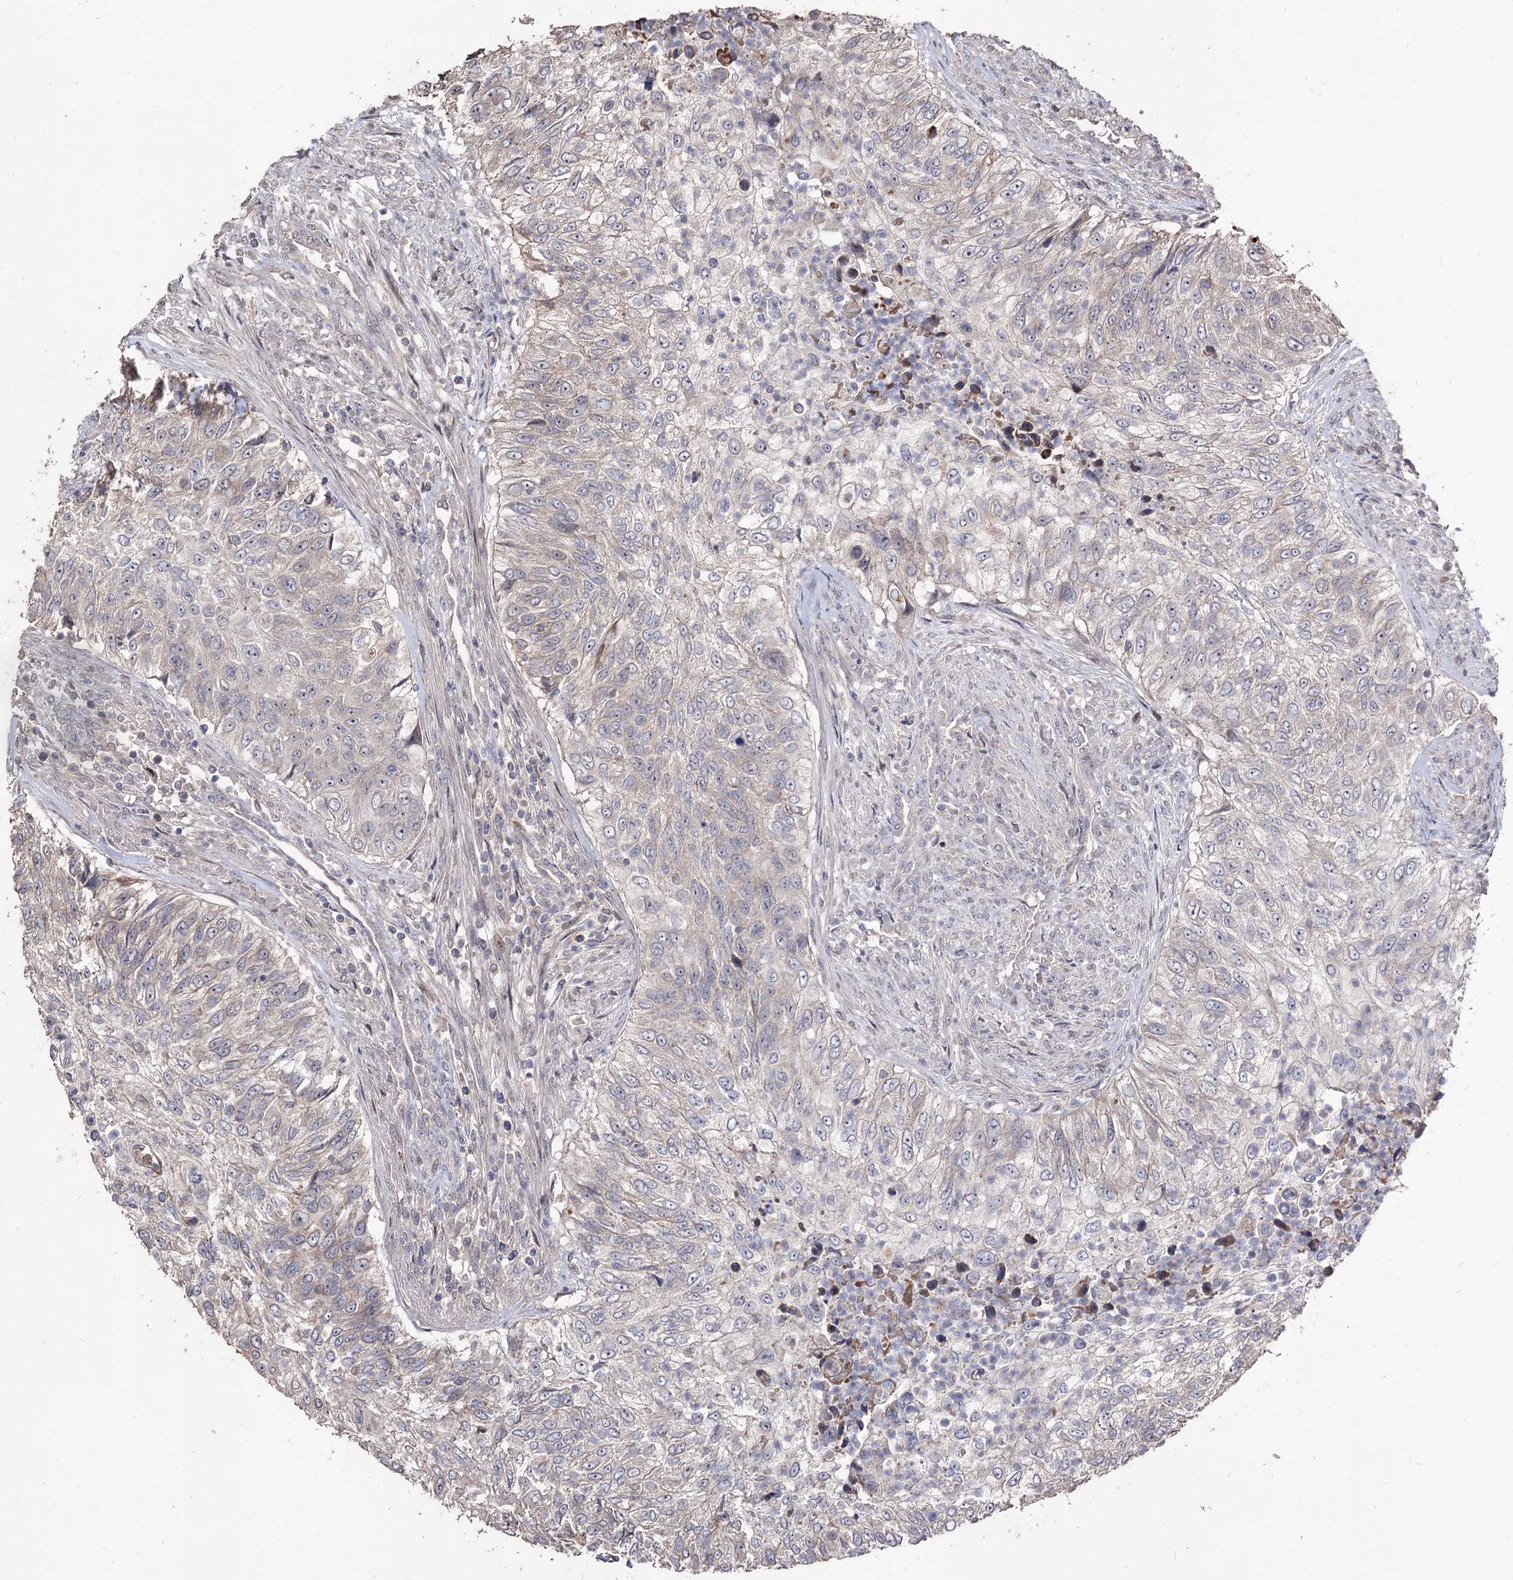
{"staining": {"intensity": "negative", "quantity": "none", "location": "none"}, "tissue": "urothelial cancer", "cell_type": "Tumor cells", "image_type": "cancer", "snomed": [{"axis": "morphology", "description": "Urothelial carcinoma, High grade"}, {"axis": "topography", "description": "Urinary bladder"}], "caption": "Tumor cells show no significant protein expression in urothelial cancer. (DAB (3,3'-diaminobenzidine) IHC visualized using brightfield microscopy, high magnification).", "gene": "CPNE8", "patient": {"sex": "female", "age": 60}}